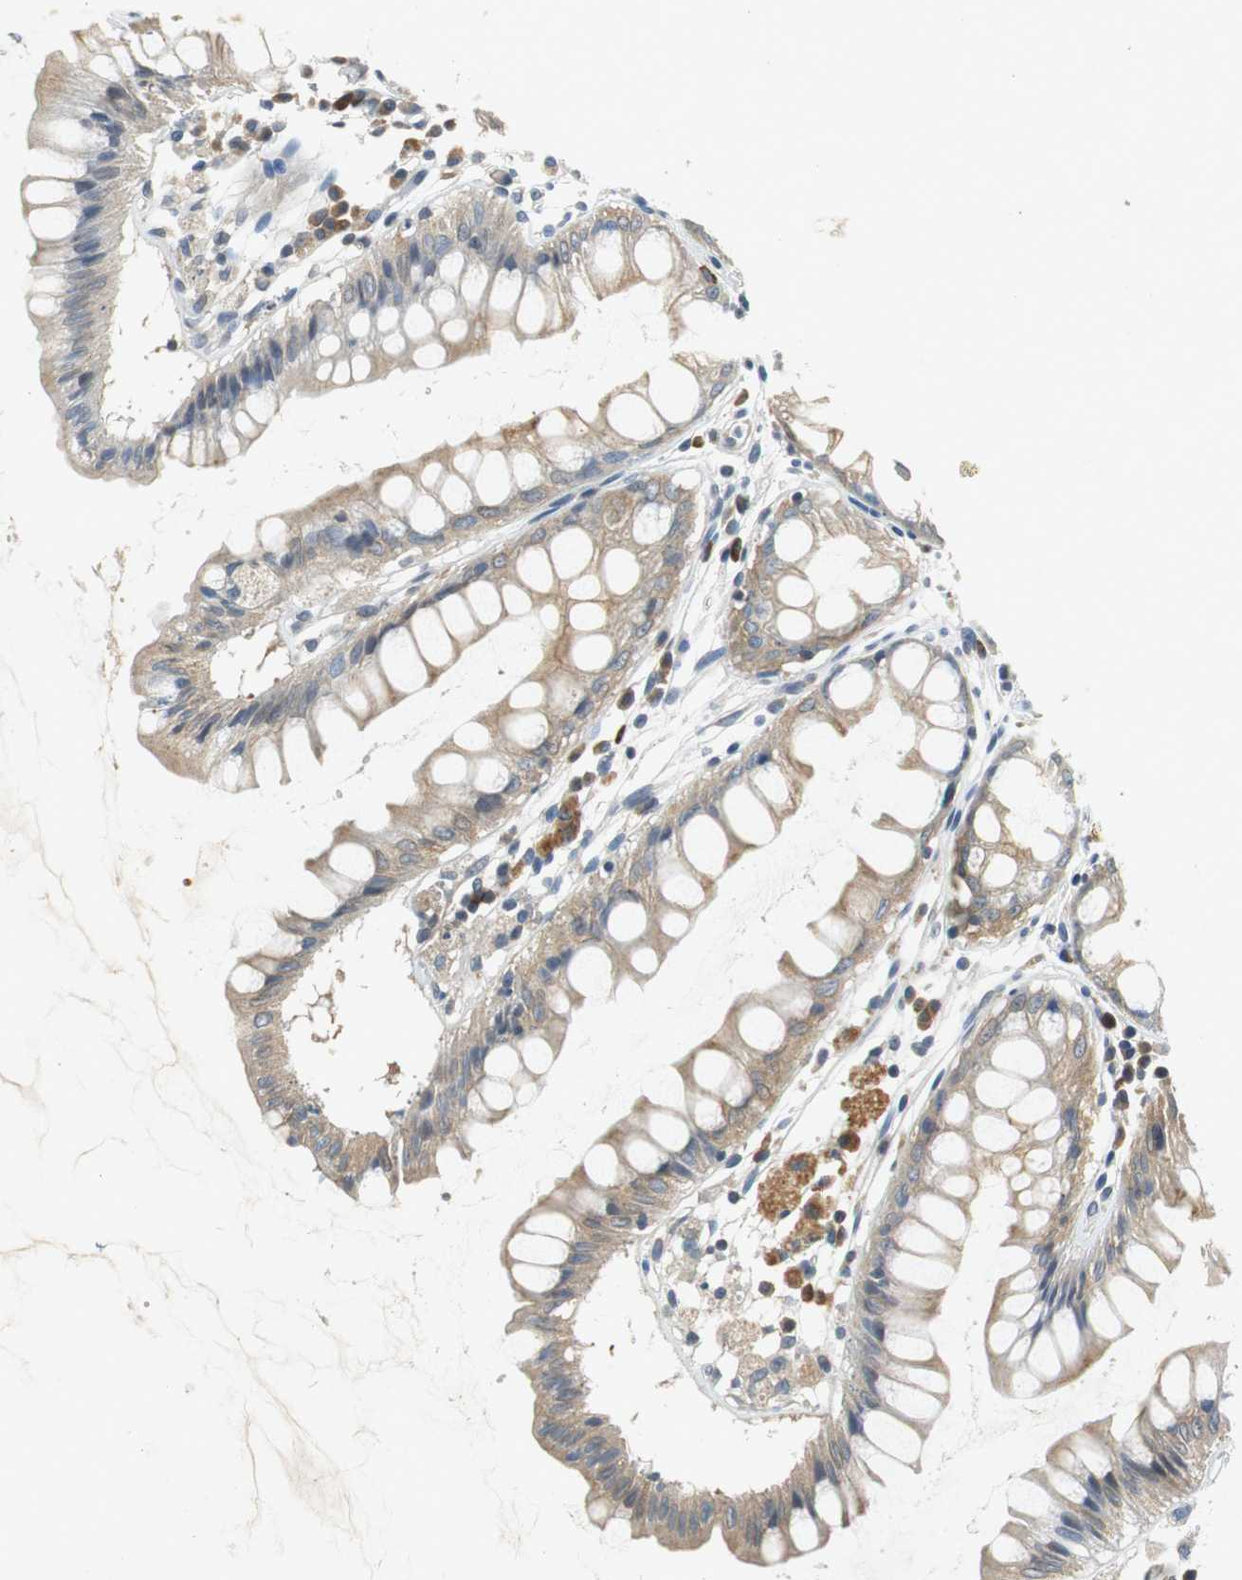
{"staining": {"intensity": "weak", "quantity": ">75%", "location": "cytoplasmic/membranous"}, "tissue": "rectum", "cell_type": "Glandular cells", "image_type": "normal", "snomed": [{"axis": "morphology", "description": "Normal tissue, NOS"}, {"axis": "morphology", "description": "Adenocarcinoma, NOS"}, {"axis": "topography", "description": "Rectum"}], "caption": "About >75% of glandular cells in benign human rectum show weak cytoplasmic/membranous protein positivity as visualized by brown immunohistochemical staining.", "gene": "GLCCI1", "patient": {"sex": "female", "age": 65}}